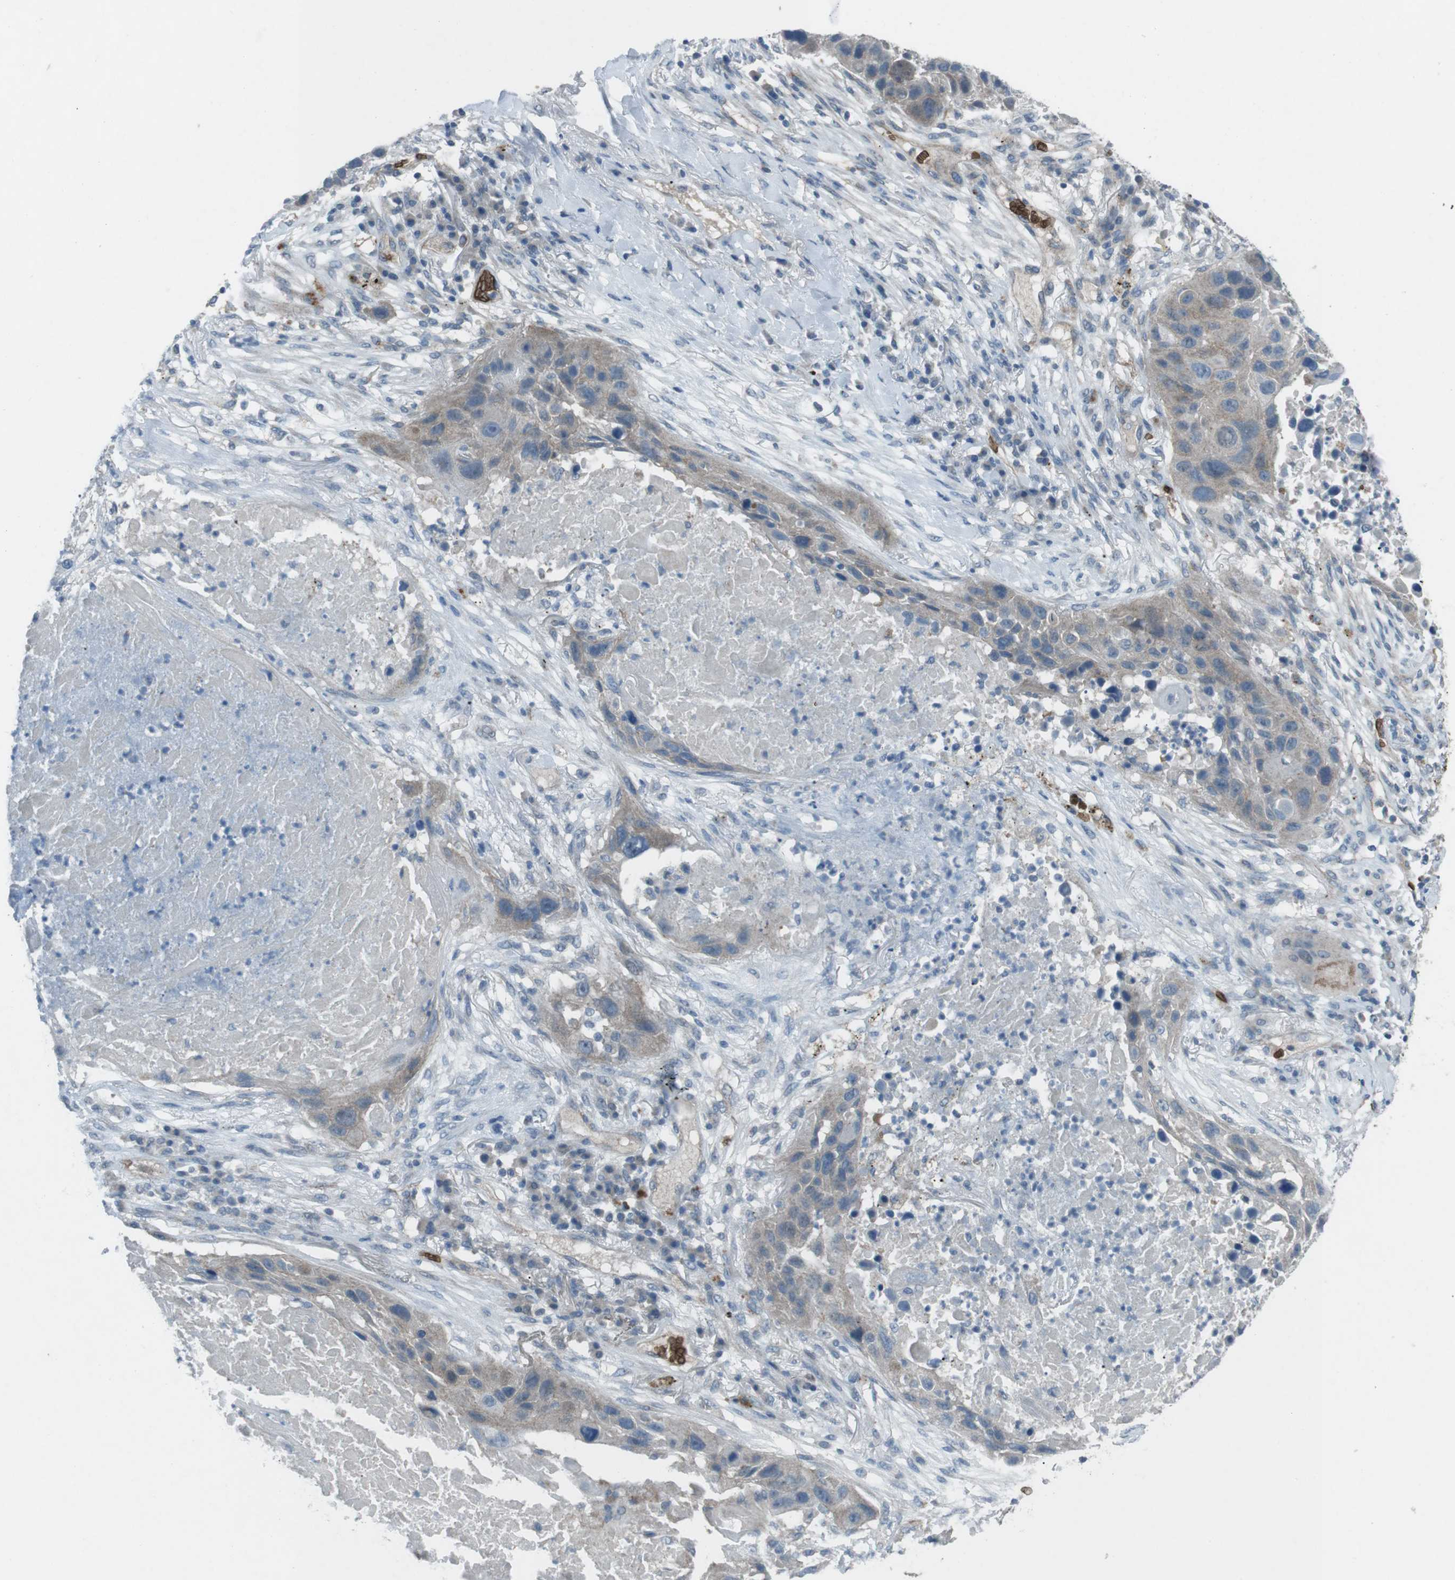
{"staining": {"intensity": "negative", "quantity": "none", "location": "none"}, "tissue": "lung cancer", "cell_type": "Tumor cells", "image_type": "cancer", "snomed": [{"axis": "morphology", "description": "Squamous cell carcinoma, NOS"}, {"axis": "topography", "description": "Lung"}], "caption": "High power microscopy image of an immunohistochemistry histopathology image of lung squamous cell carcinoma, revealing no significant staining in tumor cells. Nuclei are stained in blue.", "gene": "SPTA1", "patient": {"sex": "male", "age": 57}}